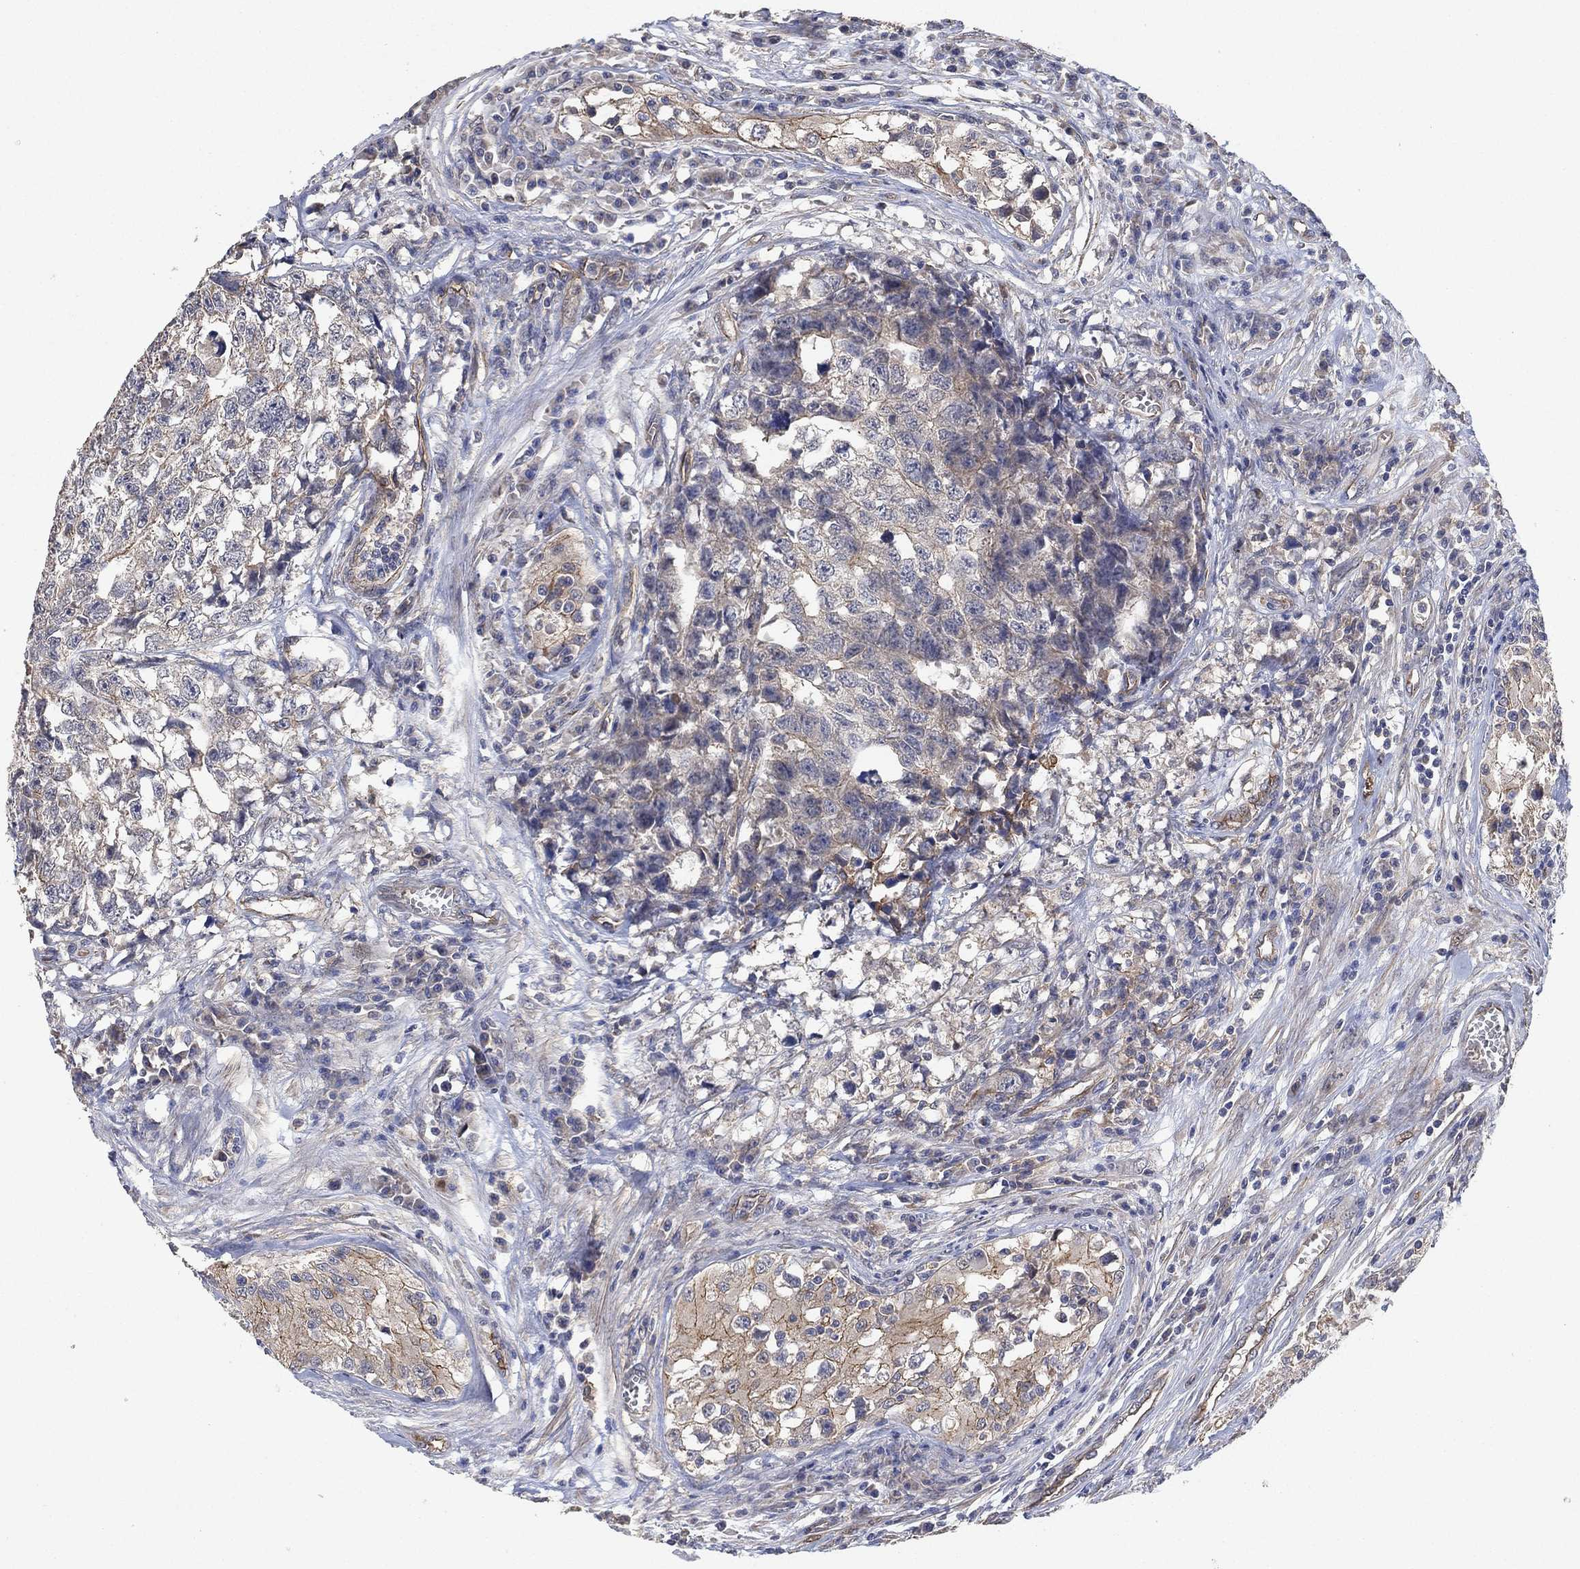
{"staining": {"intensity": "negative", "quantity": "none", "location": "none"}, "tissue": "testis cancer", "cell_type": "Tumor cells", "image_type": "cancer", "snomed": [{"axis": "morphology", "description": "Seminoma, NOS"}, {"axis": "morphology", "description": "Carcinoma, Embryonal, NOS"}, {"axis": "topography", "description": "Testis"}], "caption": "There is no significant expression in tumor cells of testis embryonal carcinoma.", "gene": "MCUR1", "patient": {"sex": "male", "age": 22}}